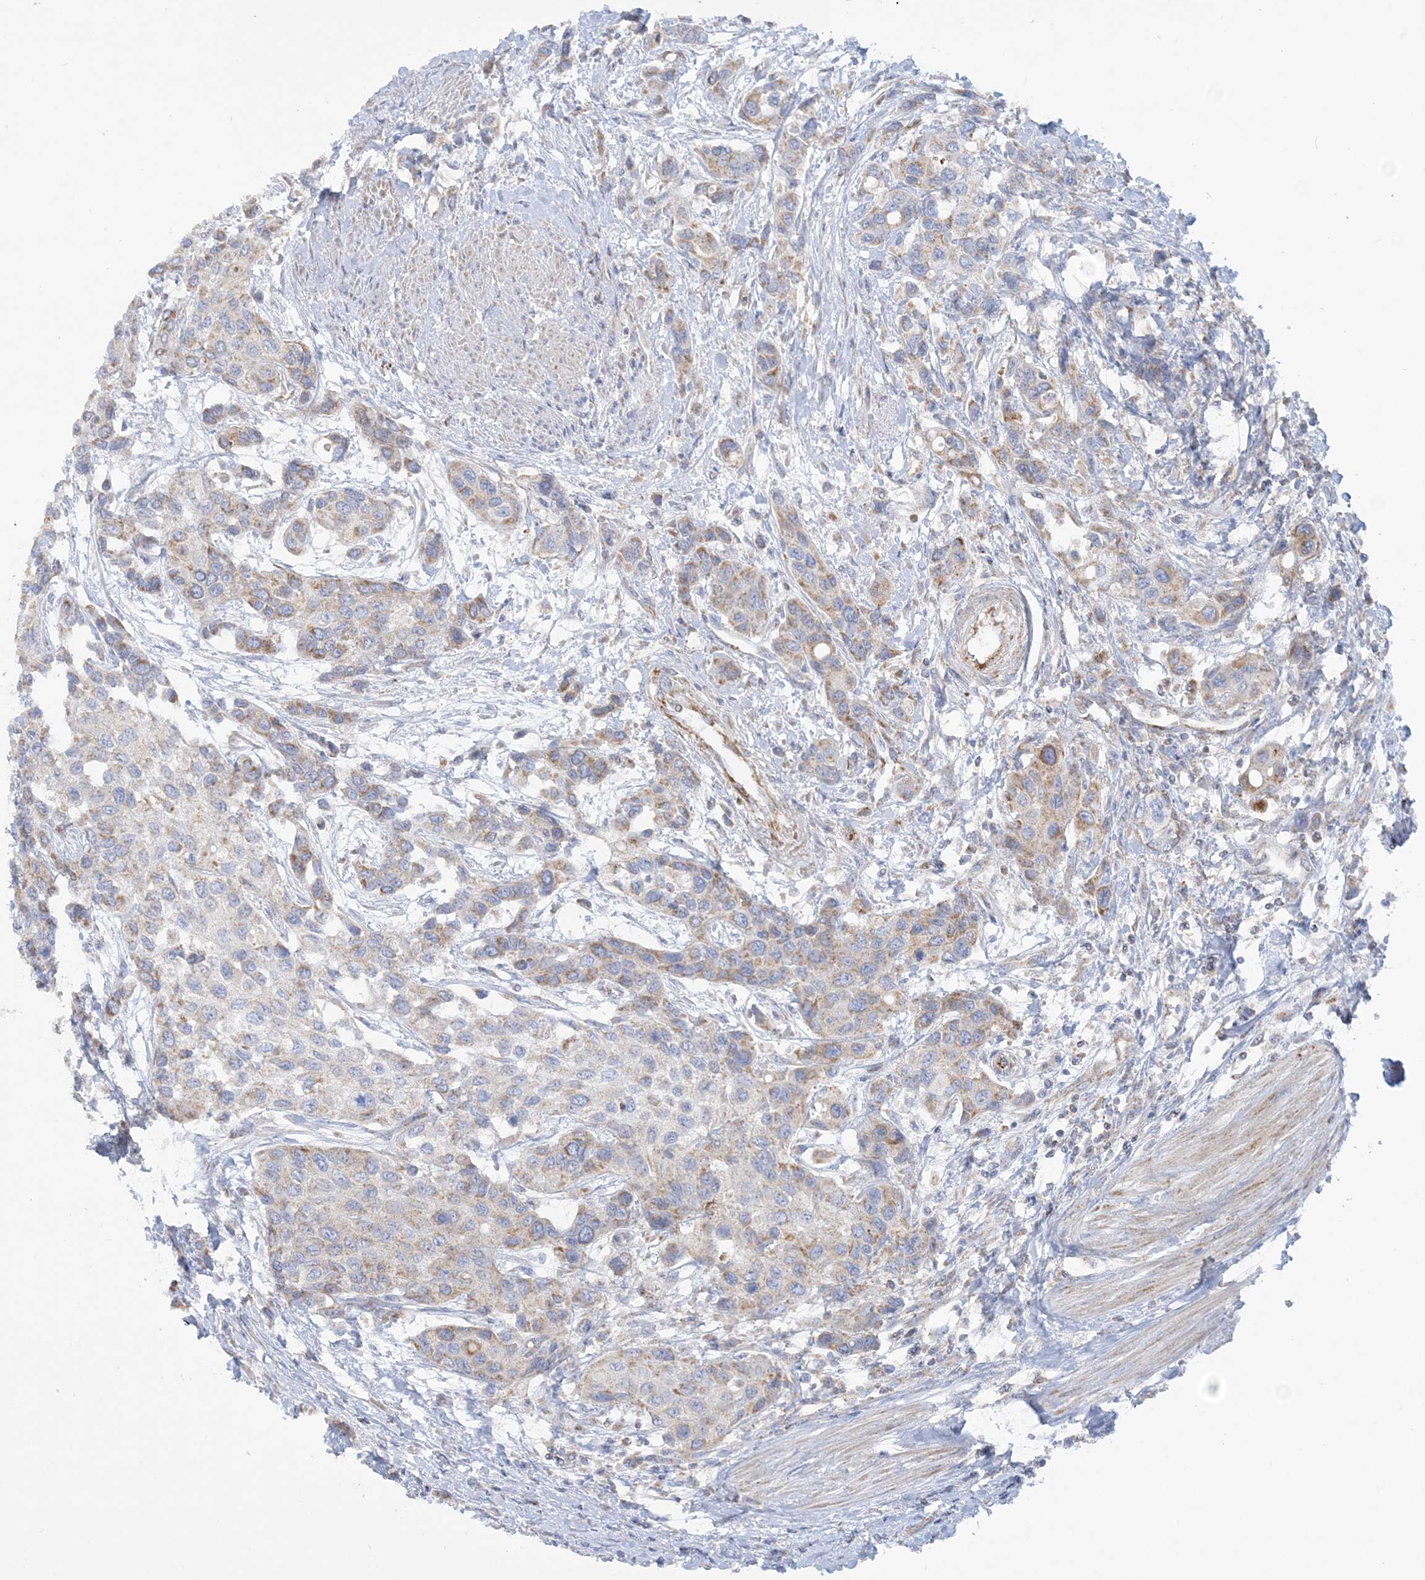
{"staining": {"intensity": "weak", "quantity": "25%-75%", "location": "cytoplasmic/membranous"}, "tissue": "urothelial cancer", "cell_type": "Tumor cells", "image_type": "cancer", "snomed": [{"axis": "morphology", "description": "Normal tissue, NOS"}, {"axis": "morphology", "description": "Urothelial carcinoma, High grade"}, {"axis": "topography", "description": "Vascular tissue"}, {"axis": "topography", "description": "Urinary bladder"}], "caption": "Human high-grade urothelial carcinoma stained for a protein (brown) demonstrates weak cytoplasmic/membranous positive staining in approximately 25%-75% of tumor cells.", "gene": "TBC1D14", "patient": {"sex": "female", "age": 56}}